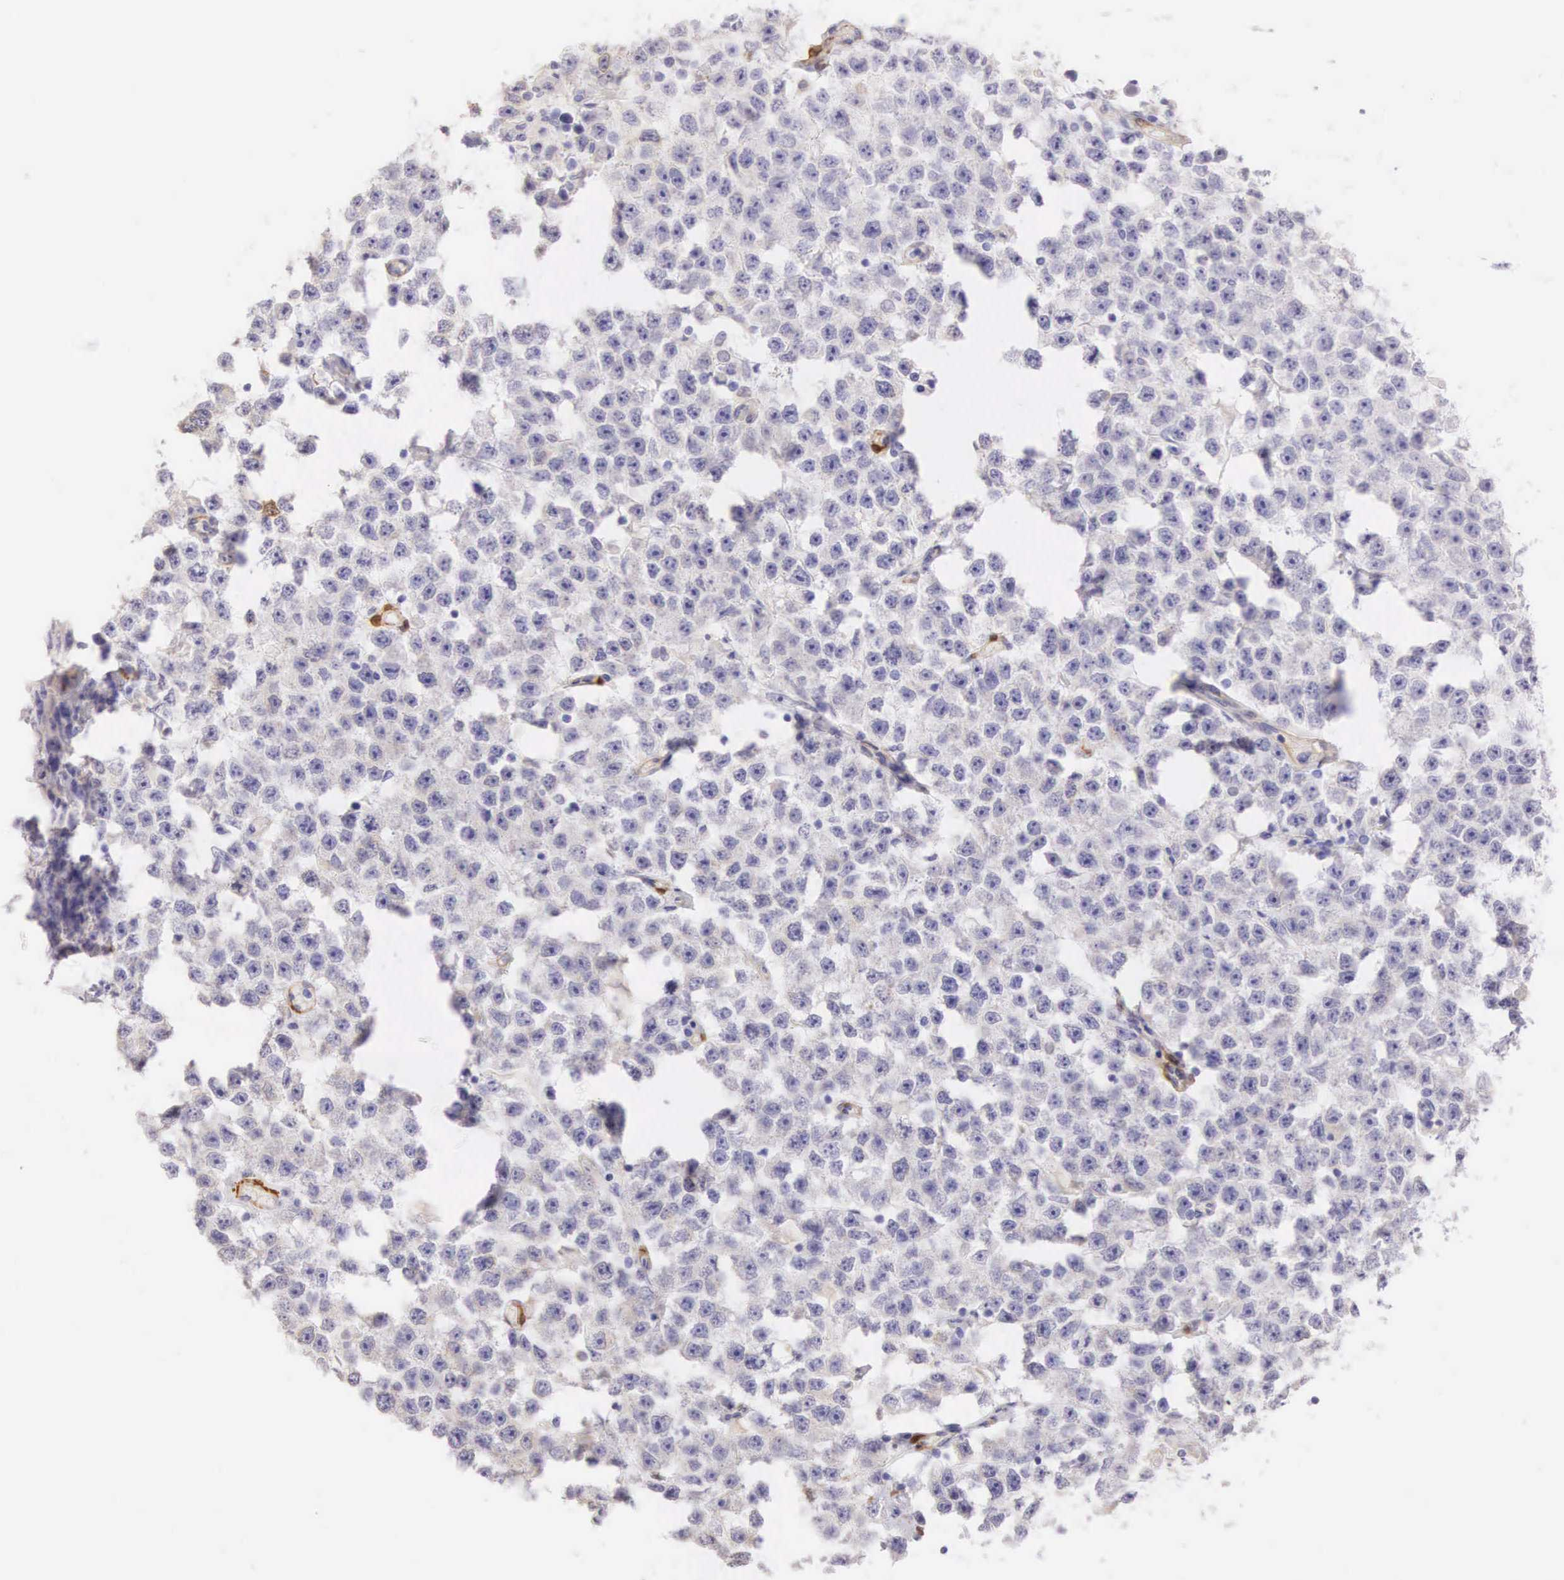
{"staining": {"intensity": "negative", "quantity": "none", "location": "none"}, "tissue": "testis cancer", "cell_type": "Tumor cells", "image_type": "cancer", "snomed": [{"axis": "morphology", "description": "Seminoma, NOS"}, {"axis": "topography", "description": "Testis"}], "caption": "Immunohistochemistry (IHC) micrograph of human testis cancer stained for a protein (brown), which displays no expression in tumor cells.", "gene": "CNN1", "patient": {"sex": "male", "age": 52}}